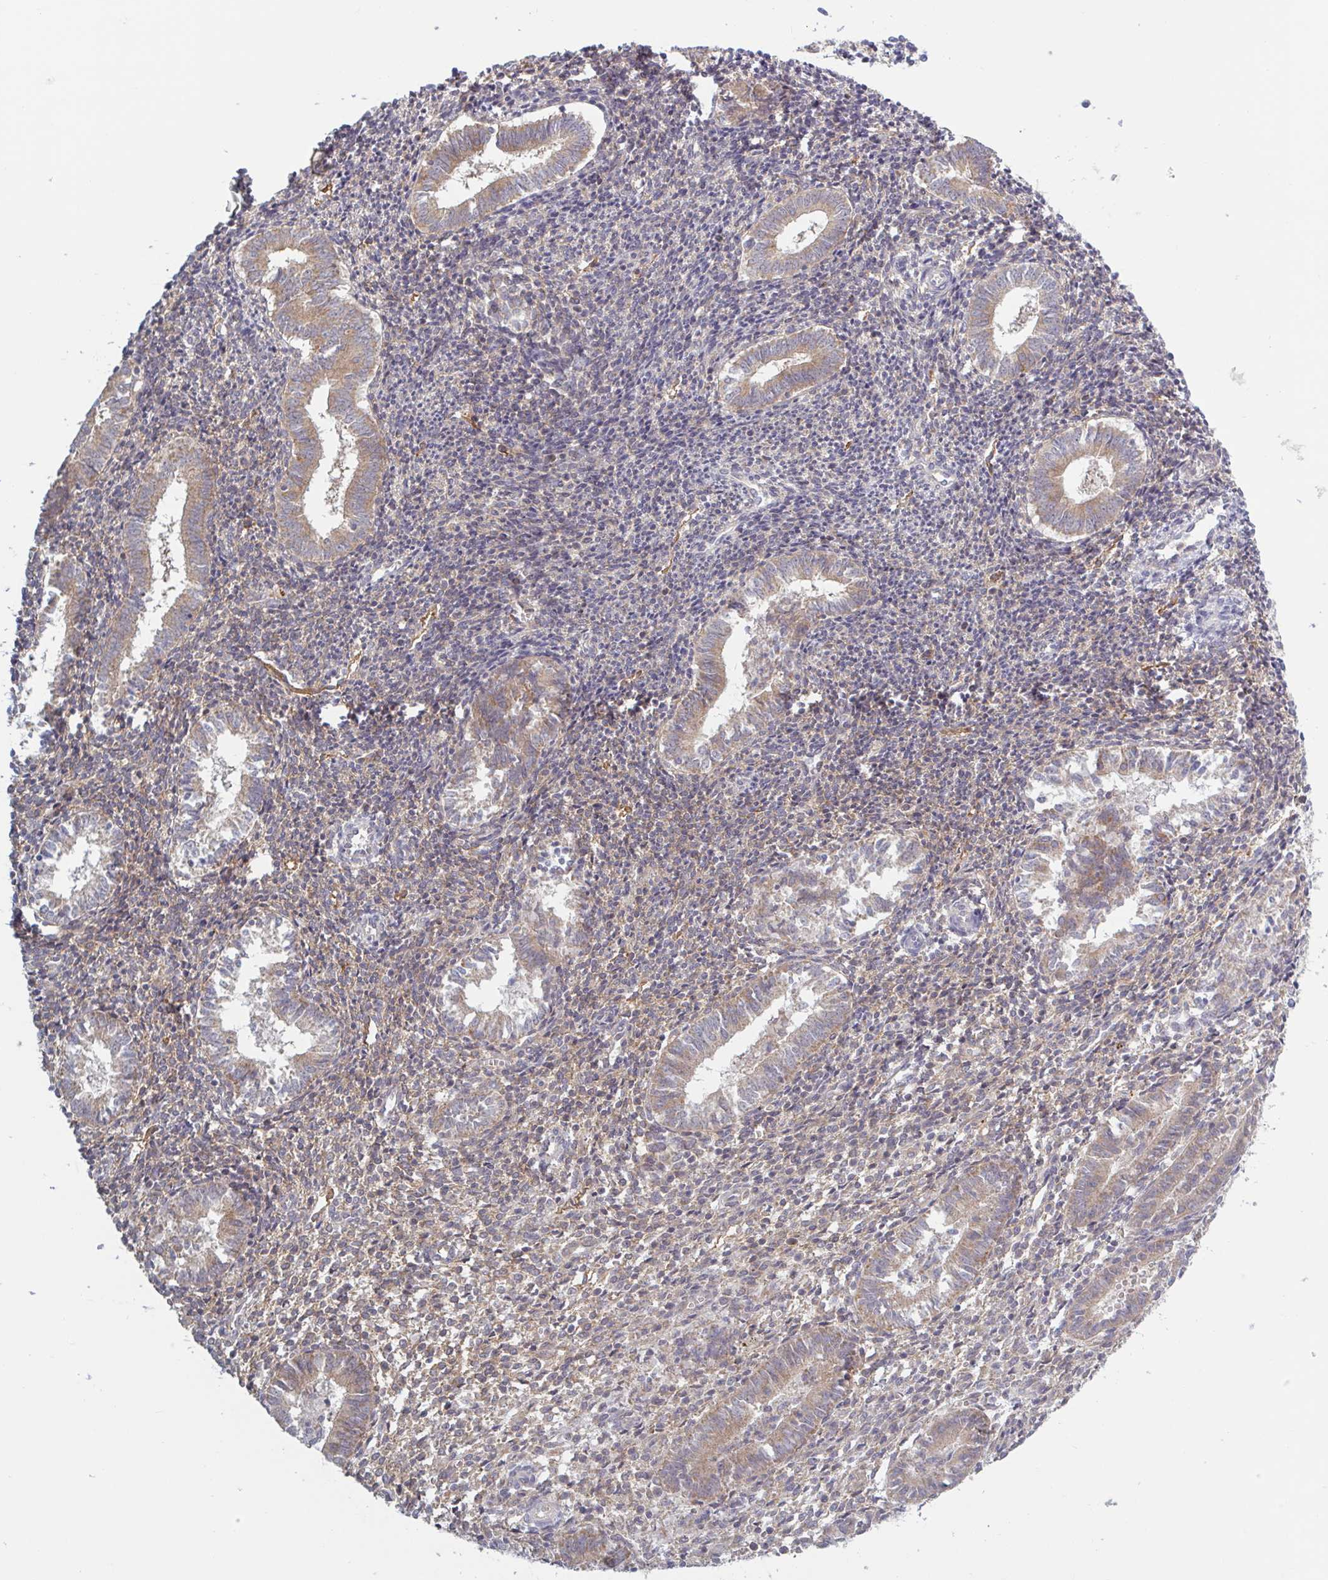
{"staining": {"intensity": "weak", "quantity": "<25%", "location": "cytoplasmic/membranous"}, "tissue": "endometrium", "cell_type": "Cells in endometrial stroma", "image_type": "normal", "snomed": [{"axis": "morphology", "description": "Normal tissue, NOS"}, {"axis": "topography", "description": "Endometrium"}], "caption": "Protein analysis of benign endometrium reveals no significant positivity in cells in endometrial stroma.", "gene": "SURF1", "patient": {"sex": "female", "age": 25}}